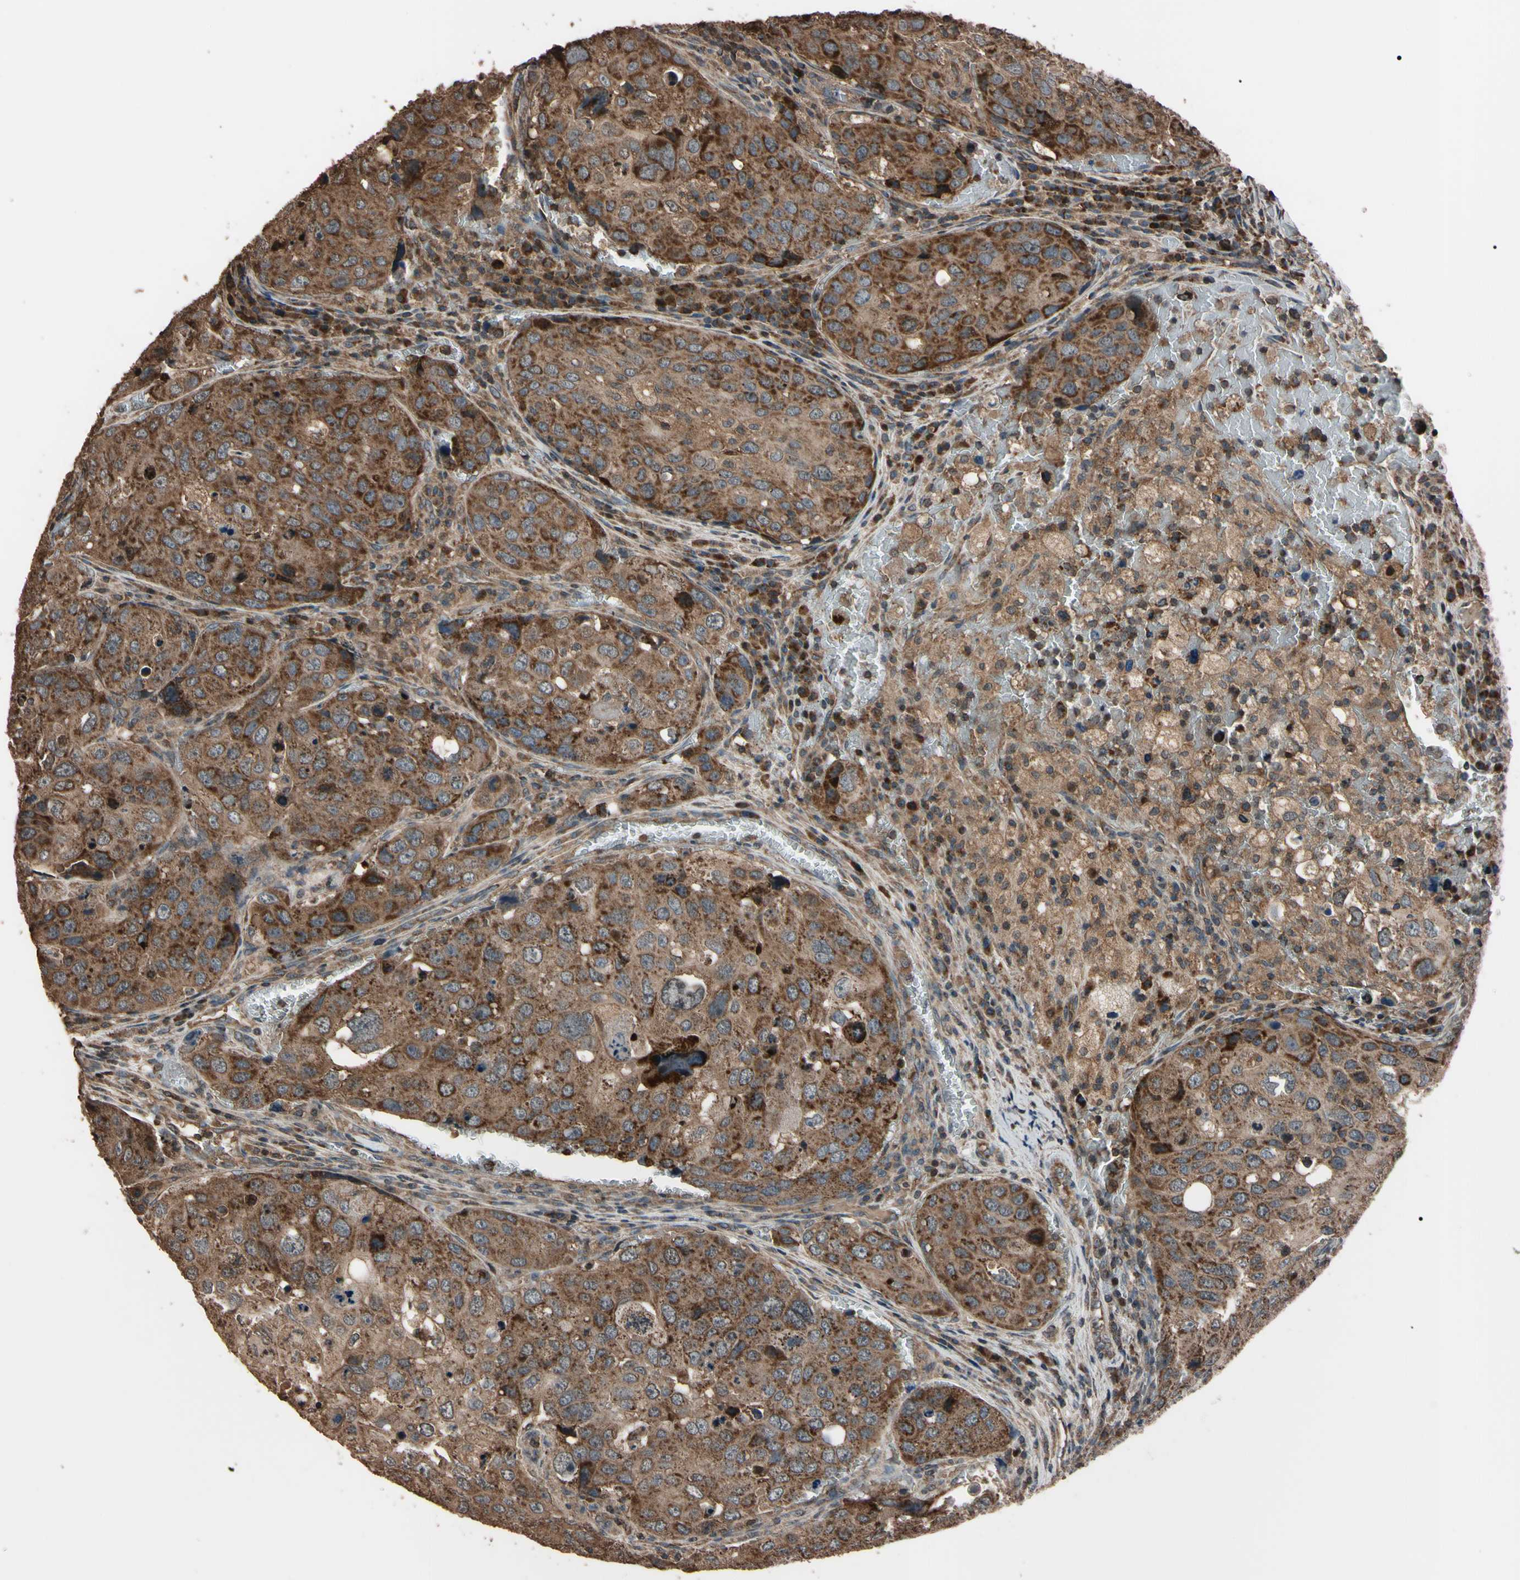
{"staining": {"intensity": "moderate", "quantity": "25%-75%", "location": "cytoplasmic/membranous"}, "tissue": "urothelial cancer", "cell_type": "Tumor cells", "image_type": "cancer", "snomed": [{"axis": "morphology", "description": "Urothelial carcinoma, High grade"}, {"axis": "topography", "description": "Lymph node"}, {"axis": "topography", "description": "Urinary bladder"}], "caption": "IHC of urothelial cancer exhibits medium levels of moderate cytoplasmic/membranous staining in about 25%-75% of tumor cells. (Stains: DAB in brown, nuclei in blue, Microscopy: brightfield microscopy at high magnification).", "gene": "TNFRSF1A", "patient": {"sex": "male", "age": 51}}